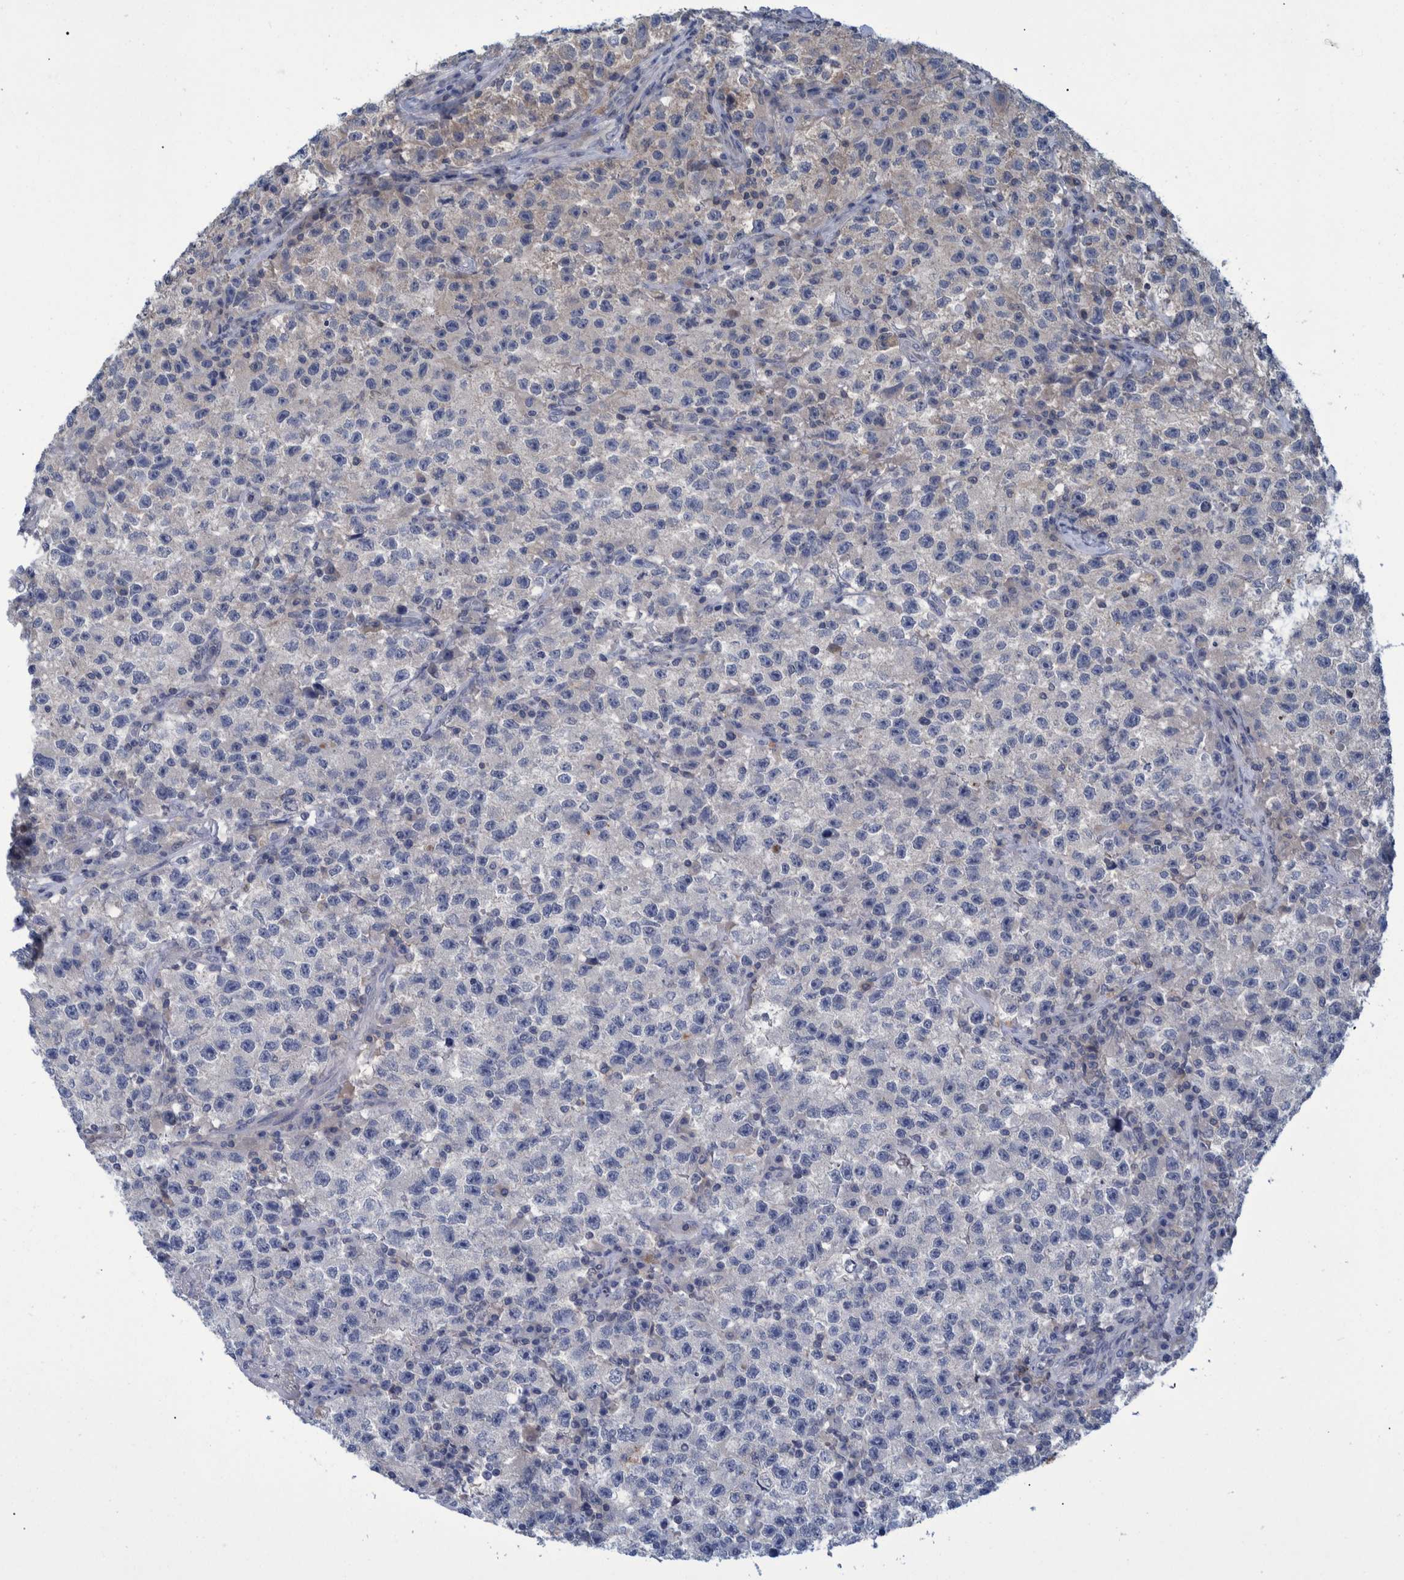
{"staining": {"intensity": "negative", "quantity": "none", "location": "none"}, "tissue": "testis cancer", "cell_type": "Tumor cells", "image_type": "cancer", "snomed": [{"axis": "morphology", "description": "Seminoma, NOS"}, {"axis": "topography", "description": "Testis"}], "caption": "Immunohistochemistry (IHC) histopathology image of human testis cancer stained for a protein (brown), which displays no expression in tumor cells.", "gene": "PCYT2", "patient": {"sex": "male", "age": 22}}